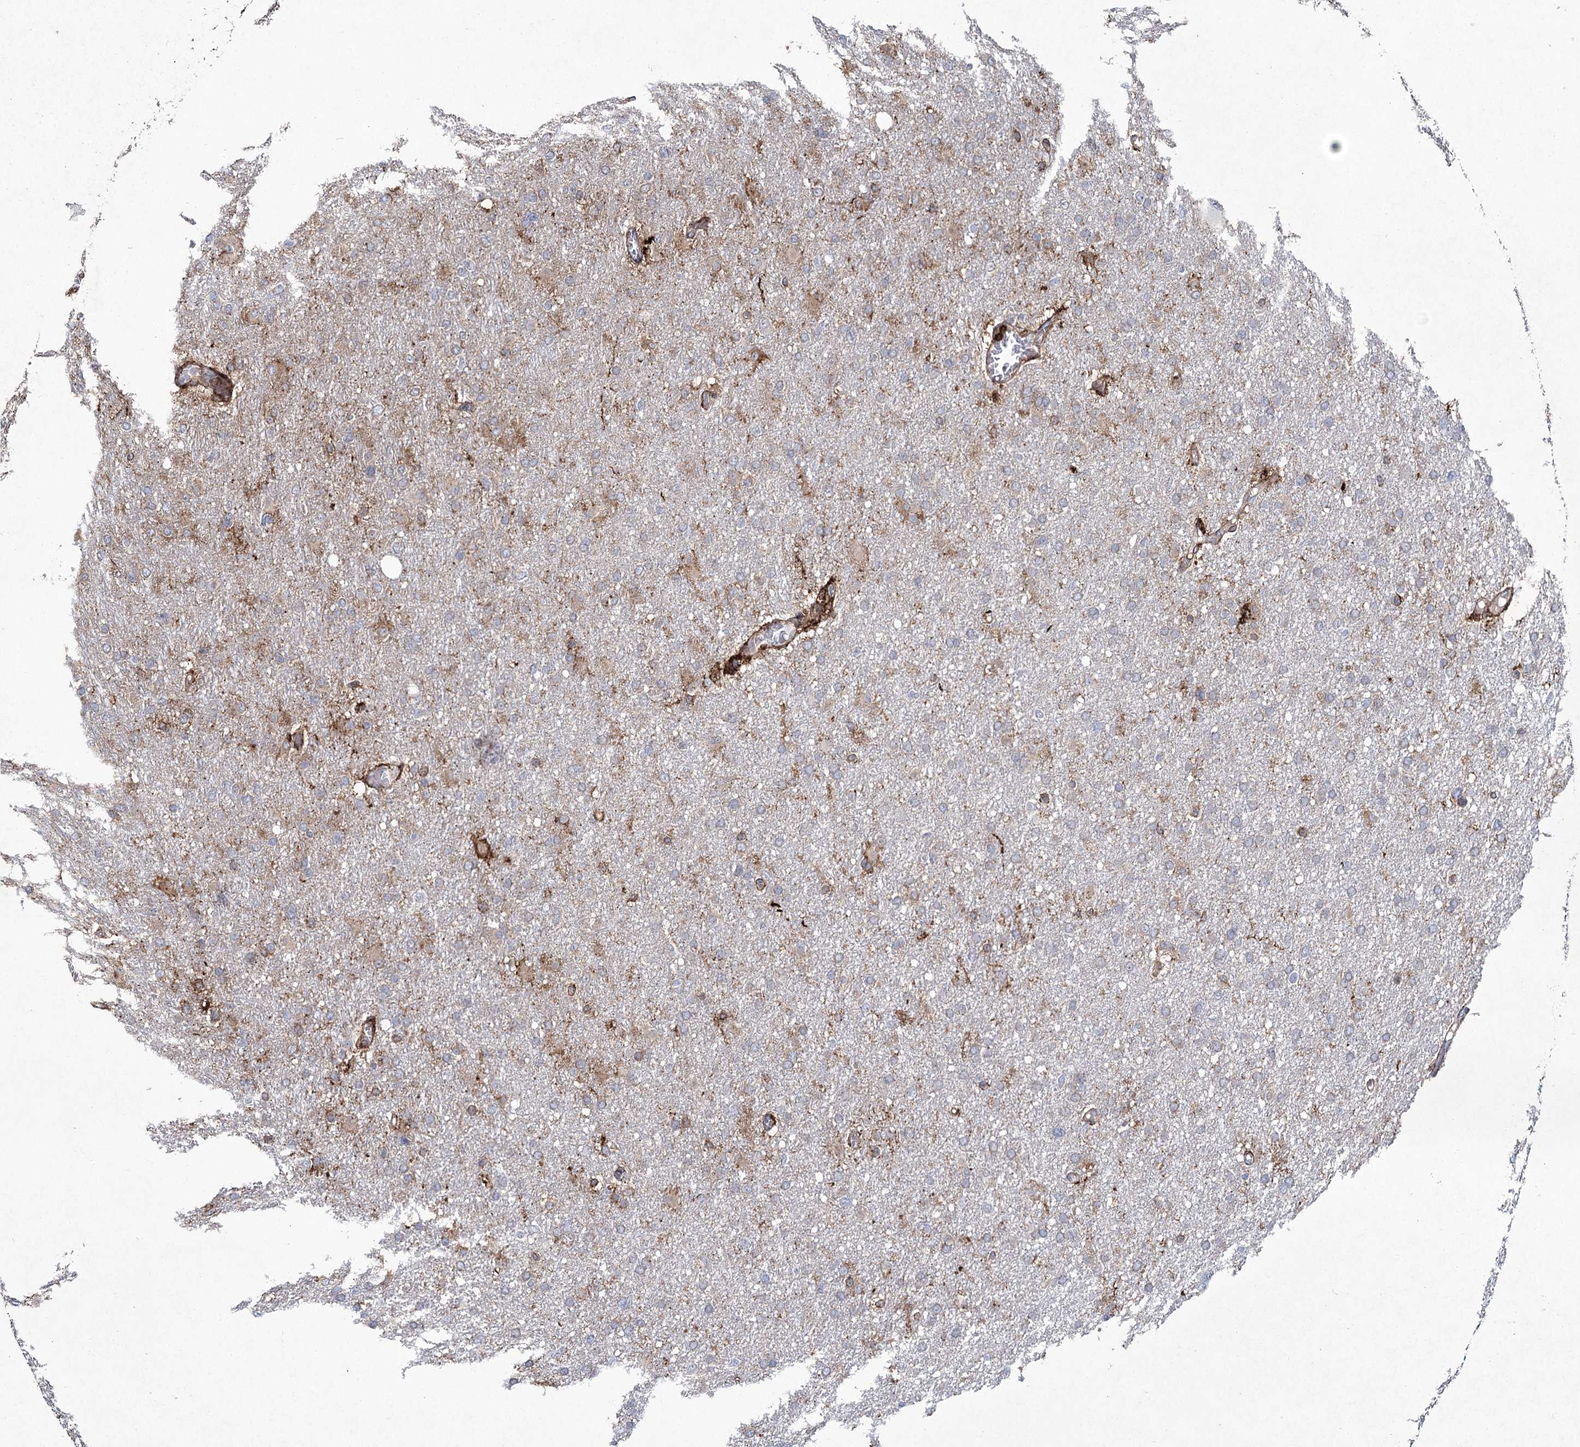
{"staining": {"intensity": "weak", "quantity": "<25%", "location": "cytoplasmic/membranous"}, "tissue": "glioma", "cell_type": "Tumor cells", "image_type": "cancer", "snomed": [{"axis": "morphology", "description": "Glioma, malignant, High grade"}, {"axis": "topography", "description": "Cerebral cortex"}], "caption": "Tumor cells show no significant positivity in glioma.", "gene": "DCUN1D4", "patient": {"sex": "female", "age": 36}}